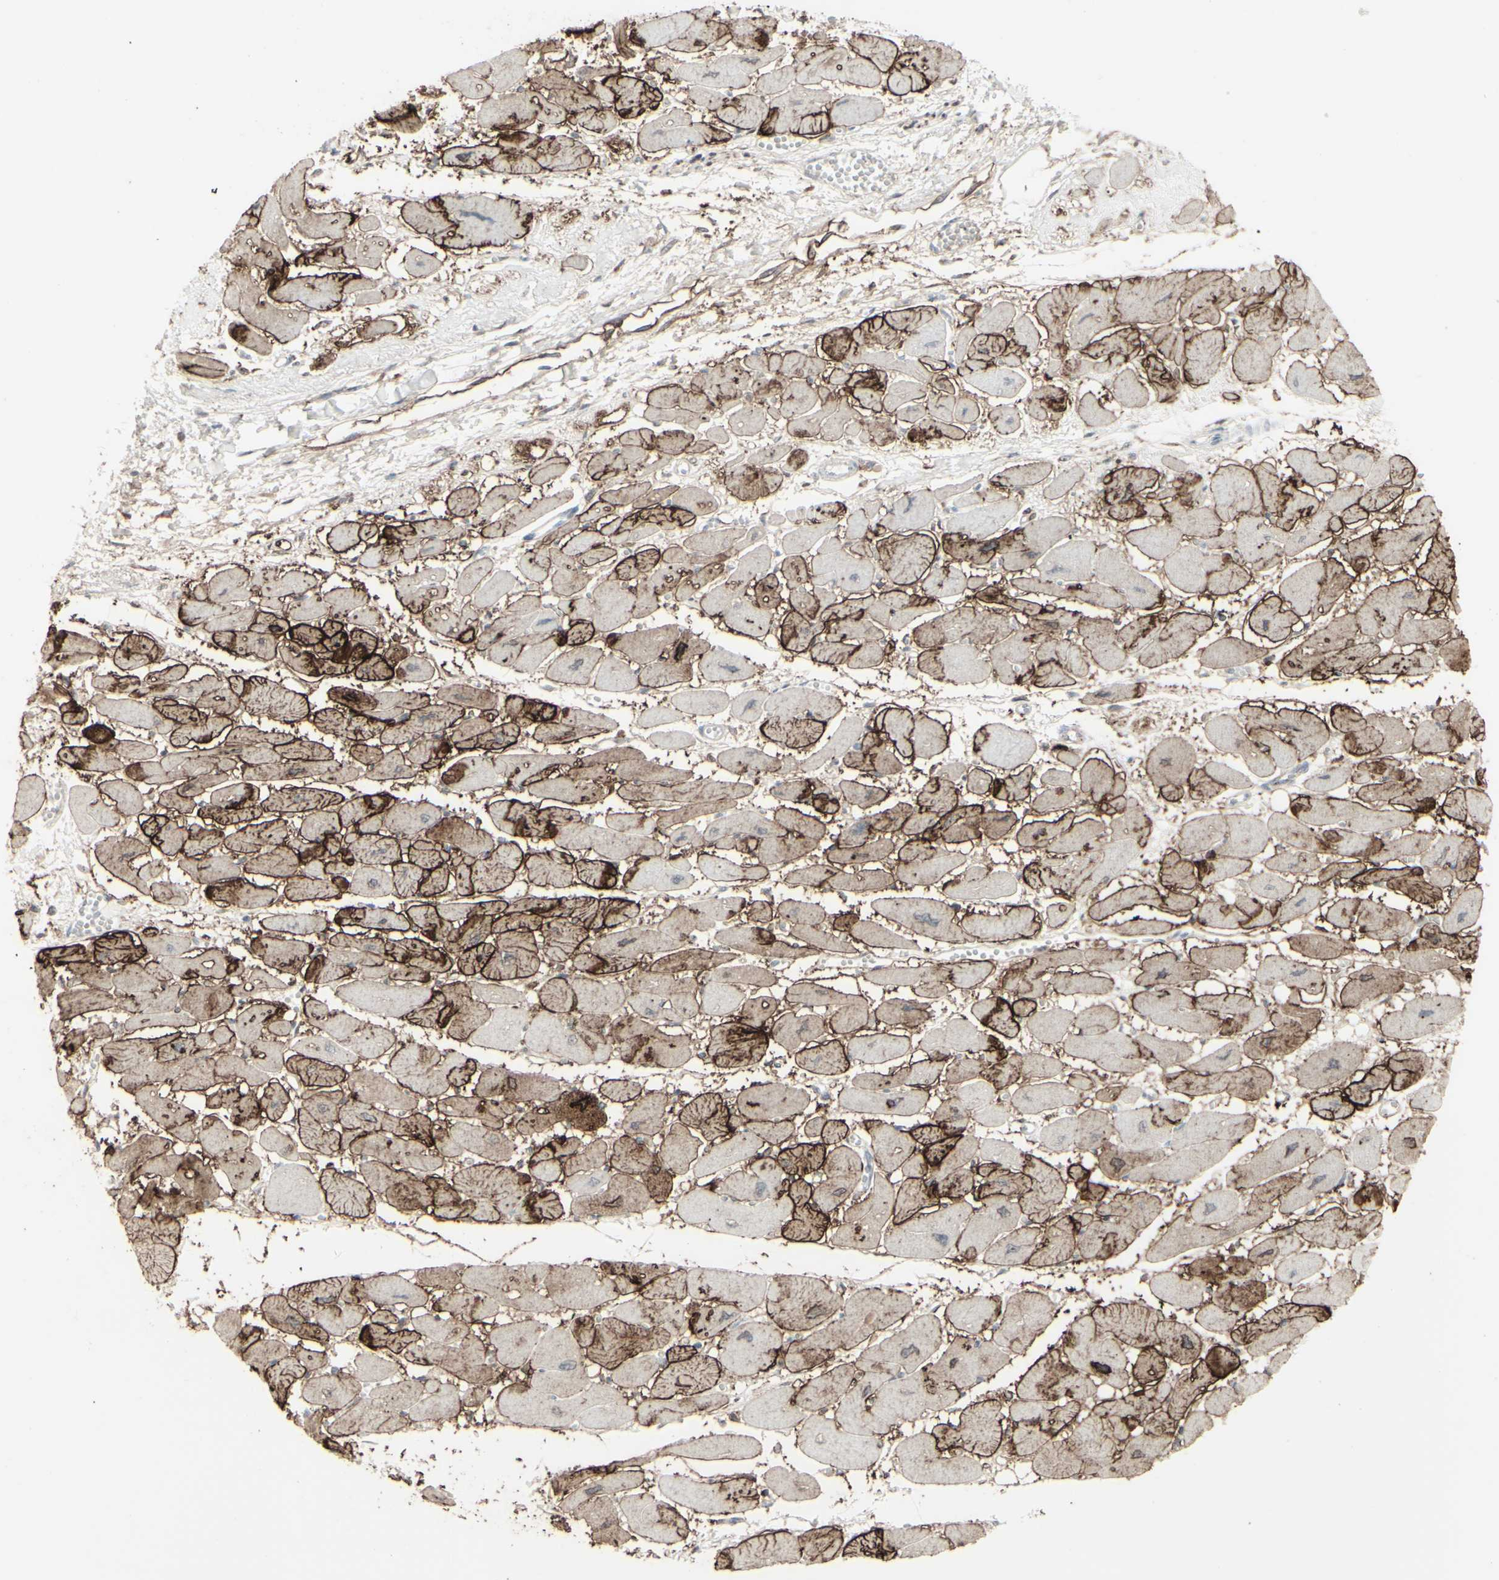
{"staining": {"intensity": "strong", "quantity": ">75%", "location": "cytoplasmic/membranous"}, "tissue": "heart muscle", "cell_type": "Cardiomyocytes", "image_type": "normal", "snomed": [{"axis": "morphology", "description": "Normal tissue, NOS"}, {"axis": "topography", "description": "Heart"}], "caption": "Heart muscle stained with a brown dye demonstrates strong cytoplasmic/membranous positive positivity in approximately >75% of cardiomyocytes.", "gene": "GJA1", "patient": {"sex": "female", "age": 54}}